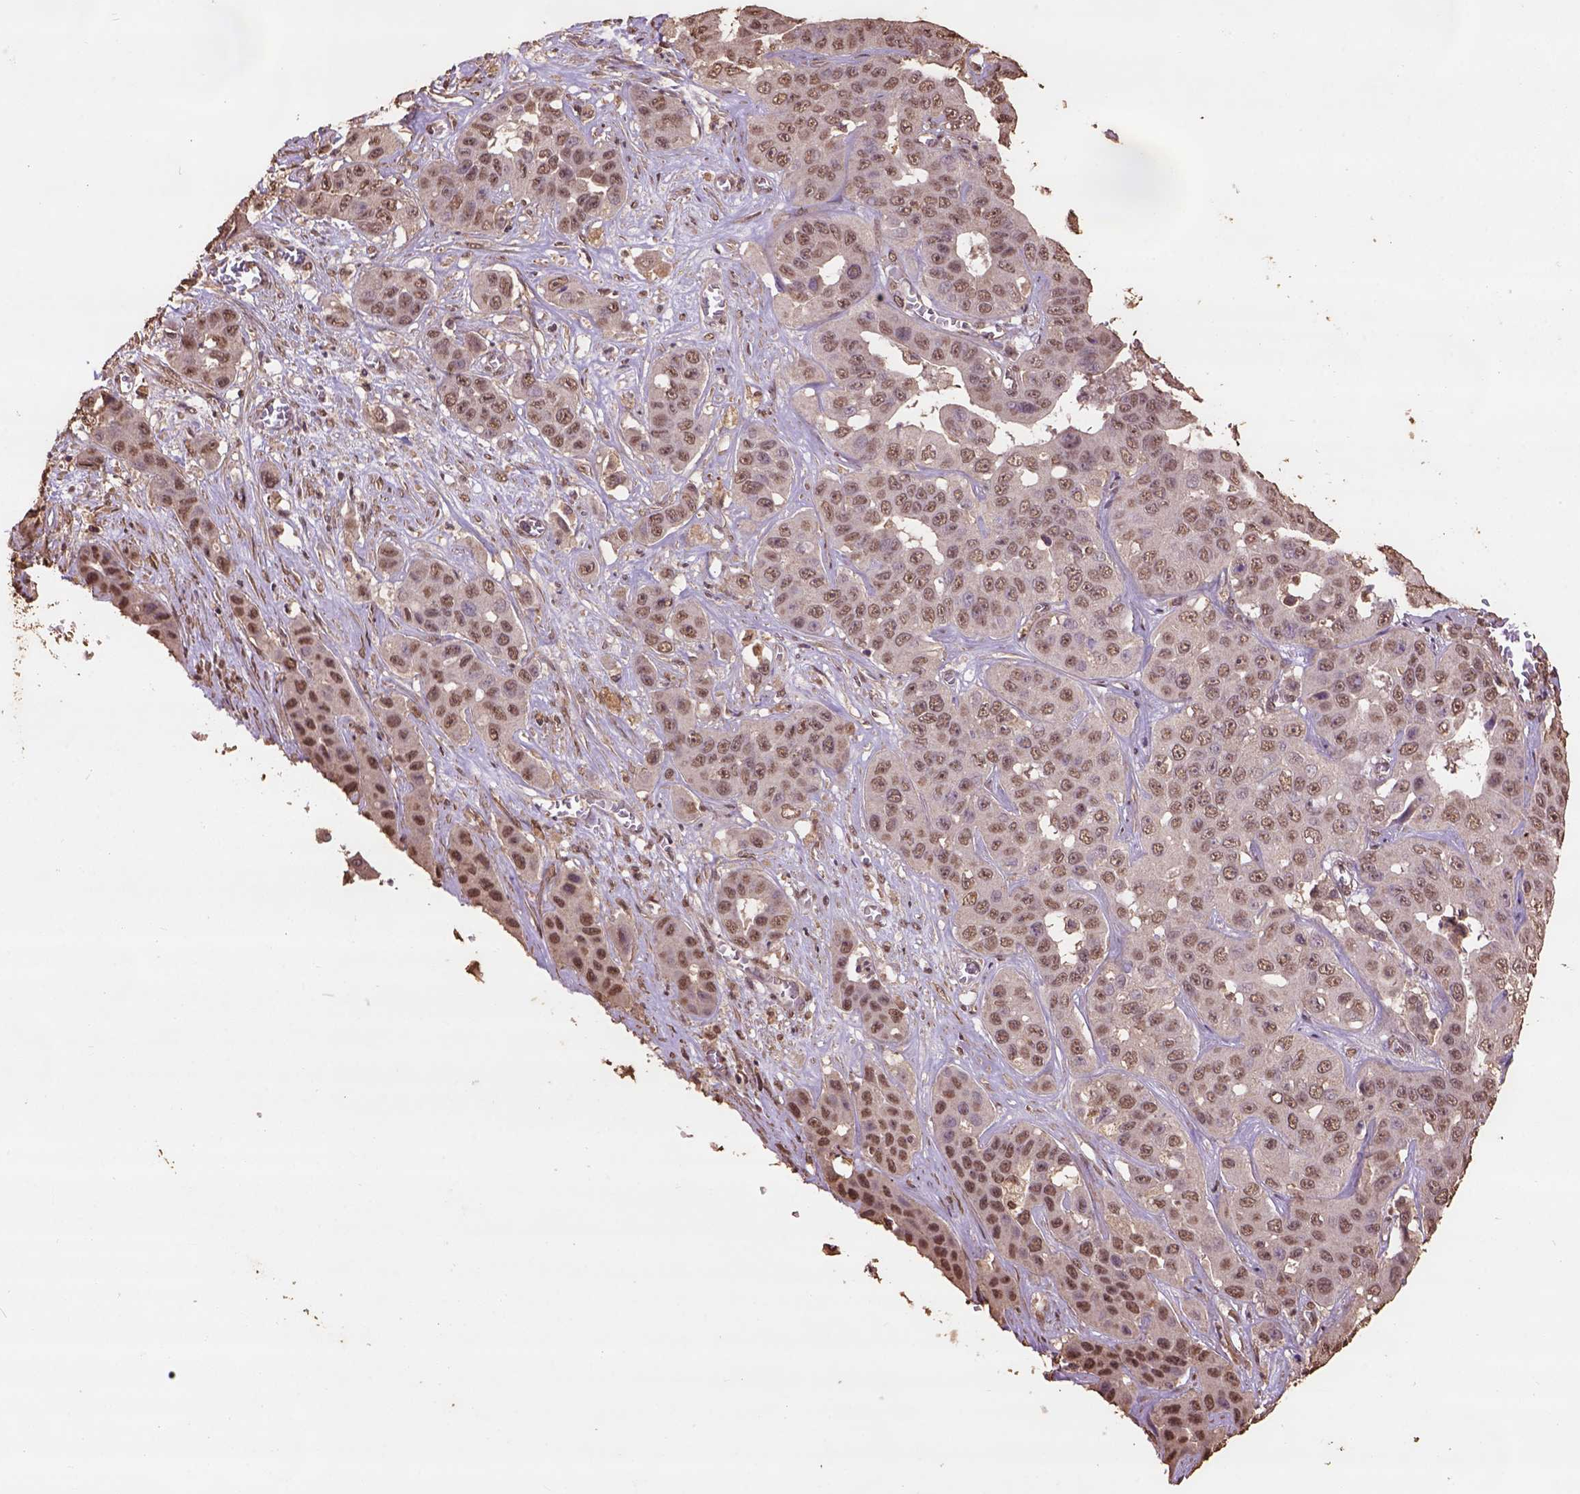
{"staining": {"intensity": "moderate", "quantity": ">75%", "location": "nuclear"}, "tissue": "liver cancer", "cell_type": "Tumor cells", "image_type": "cancer", "snomed": [{"axis": "morphology", "description": "Cholangiocarcinoma"}, {"axis": "topography", "description": "Liver"}], "caption": "Cholangiocarcinoma (liver) stained with DAB immunohistochemistry (IHC) displays medium levels of moderate nuclear positivity in about >75% of tumor cells. (DAB (3,3'-diaminobenzidine) IHC, brown staining for protein, blue staining for nuclei).", "gene": "CSTF2T", "patient": {"sex": "female", "age": 52}}